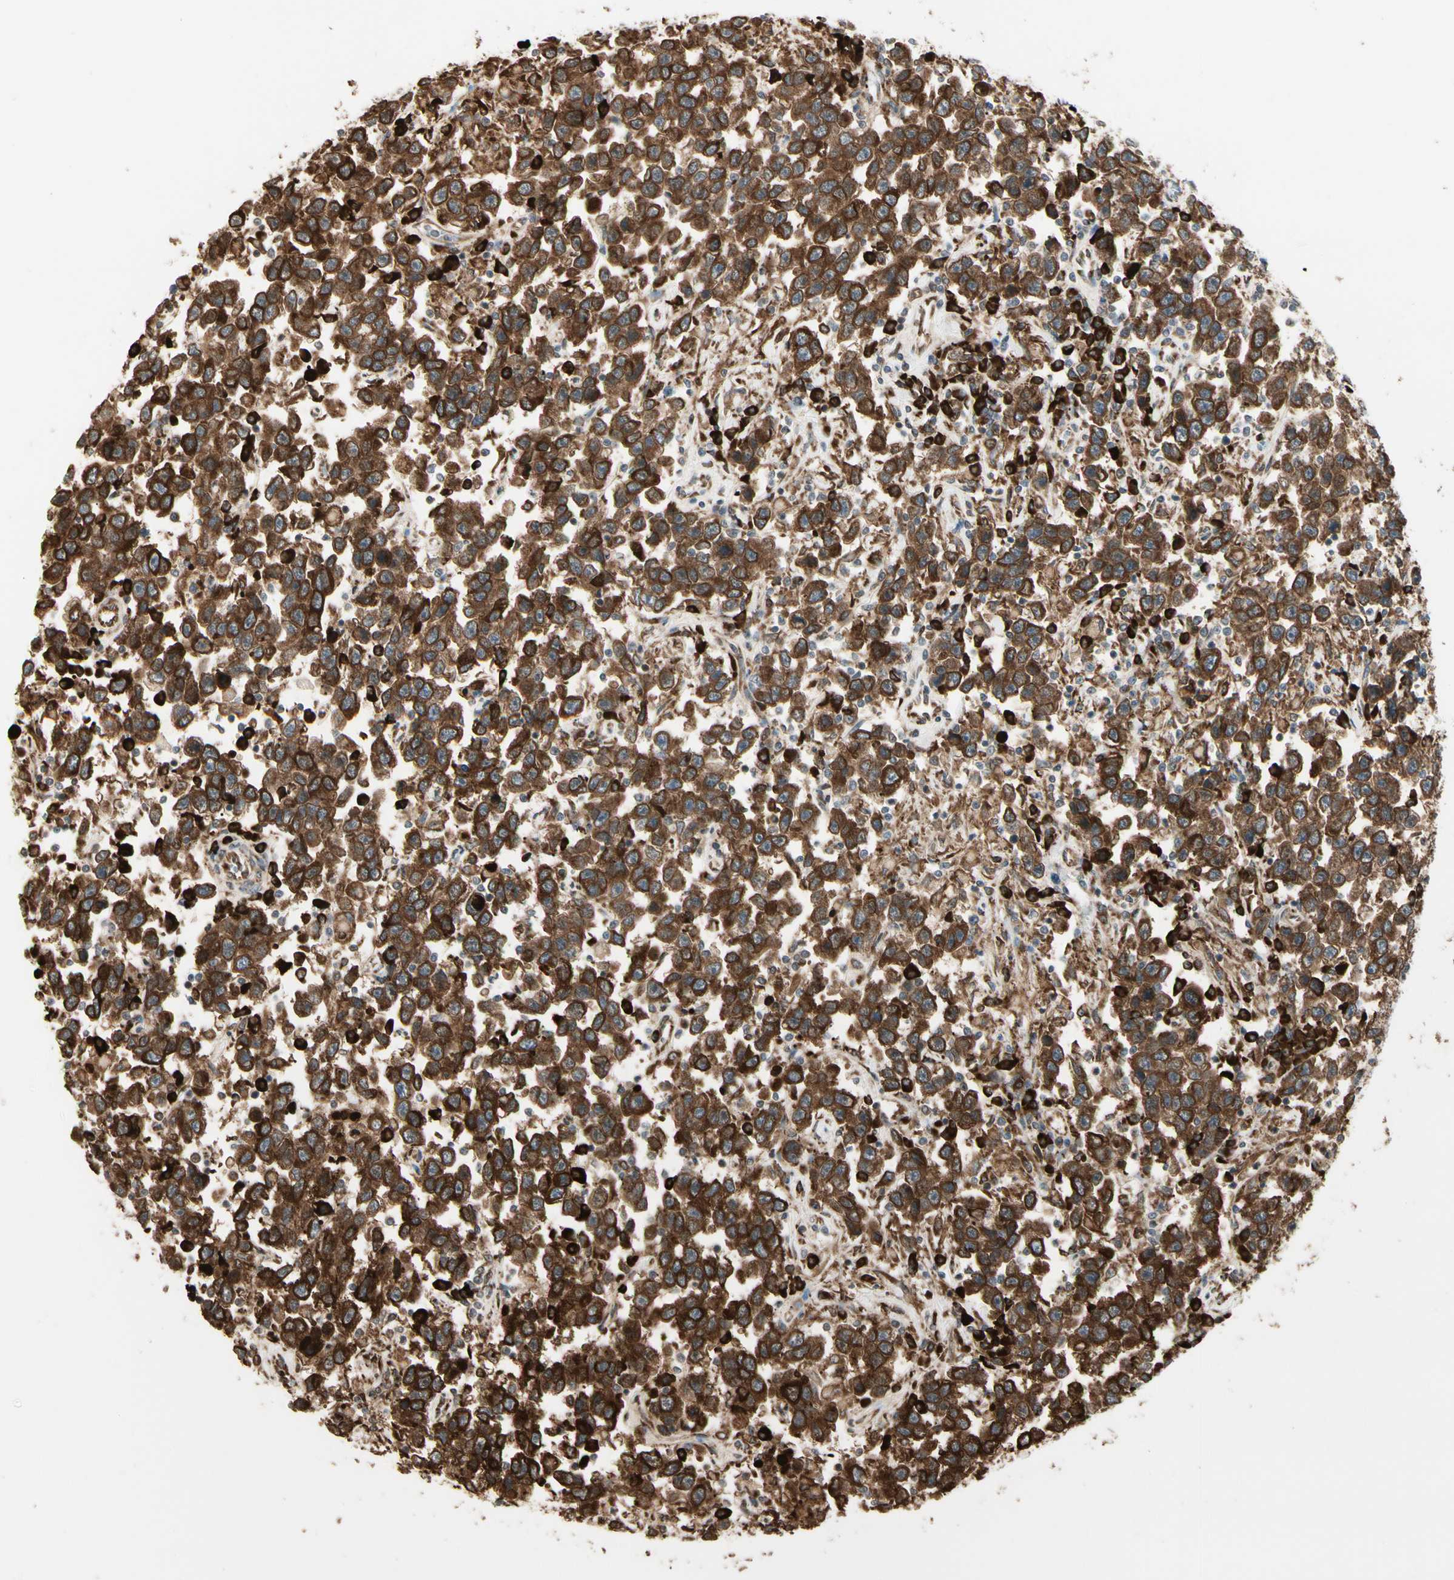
{"staining": {"intensity": "strong", "quantity": ">75%", "location": "cytoplasmic/membranous"}, "tissue": "testis cancer", "cell_type": "Tumor cells", "image_type": "cancer", "snomed": [{"axis": "morphology", "description": "Seminoma, NOS"}, {"axis": "topography", "description": "Testis"}], "caption": "This is a photomicrograph of immunohistochemistry (IHC) staining of testis seminoma, which shows strong expression in the cytoplasmic/membranous of tumor cells.", "gene": "HSP90B1", "patient": {"sex": "male", "age": 41}}